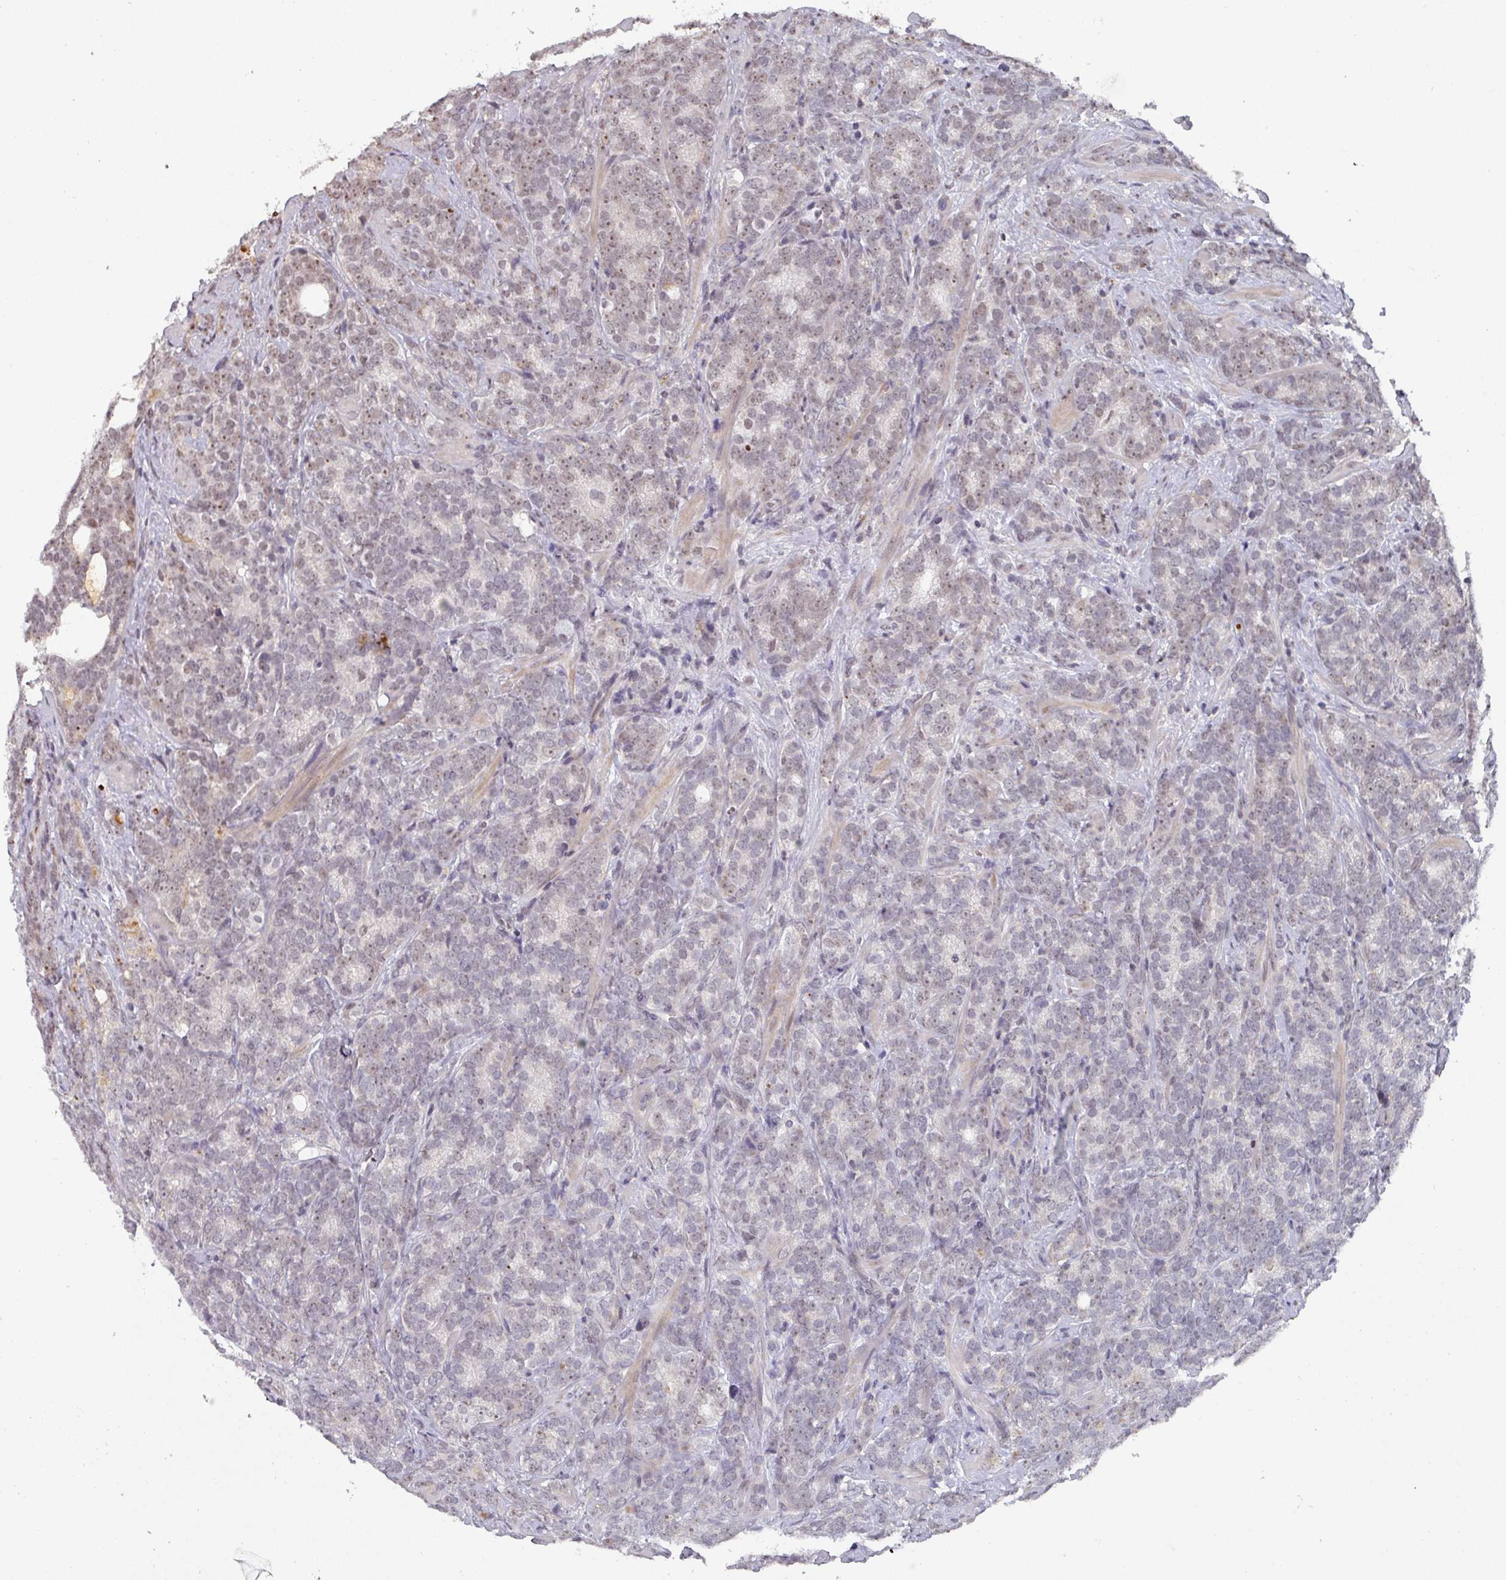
{"staining": {"intensity": "moderate", "quantity": "25%-75%", "location": "nuclear"}, "tissue": "prostate cancer", "cell_type": "Tumor cells", "image_type": "cancer", "snomed": [{"axis": "morphology", "description": "Adenocarcinoma, High grade"}, {"axis": "topography", "description": "Prostate"}], "caption": "Protein analysis of prostate cancer (adenocarcinoma (high-grade)) tissue demonstrates moderate nuclear staining in about 25%-75% of tumor cells.", "gene": "ZNF654", "patient": {"sex": "male", "age": 64}}